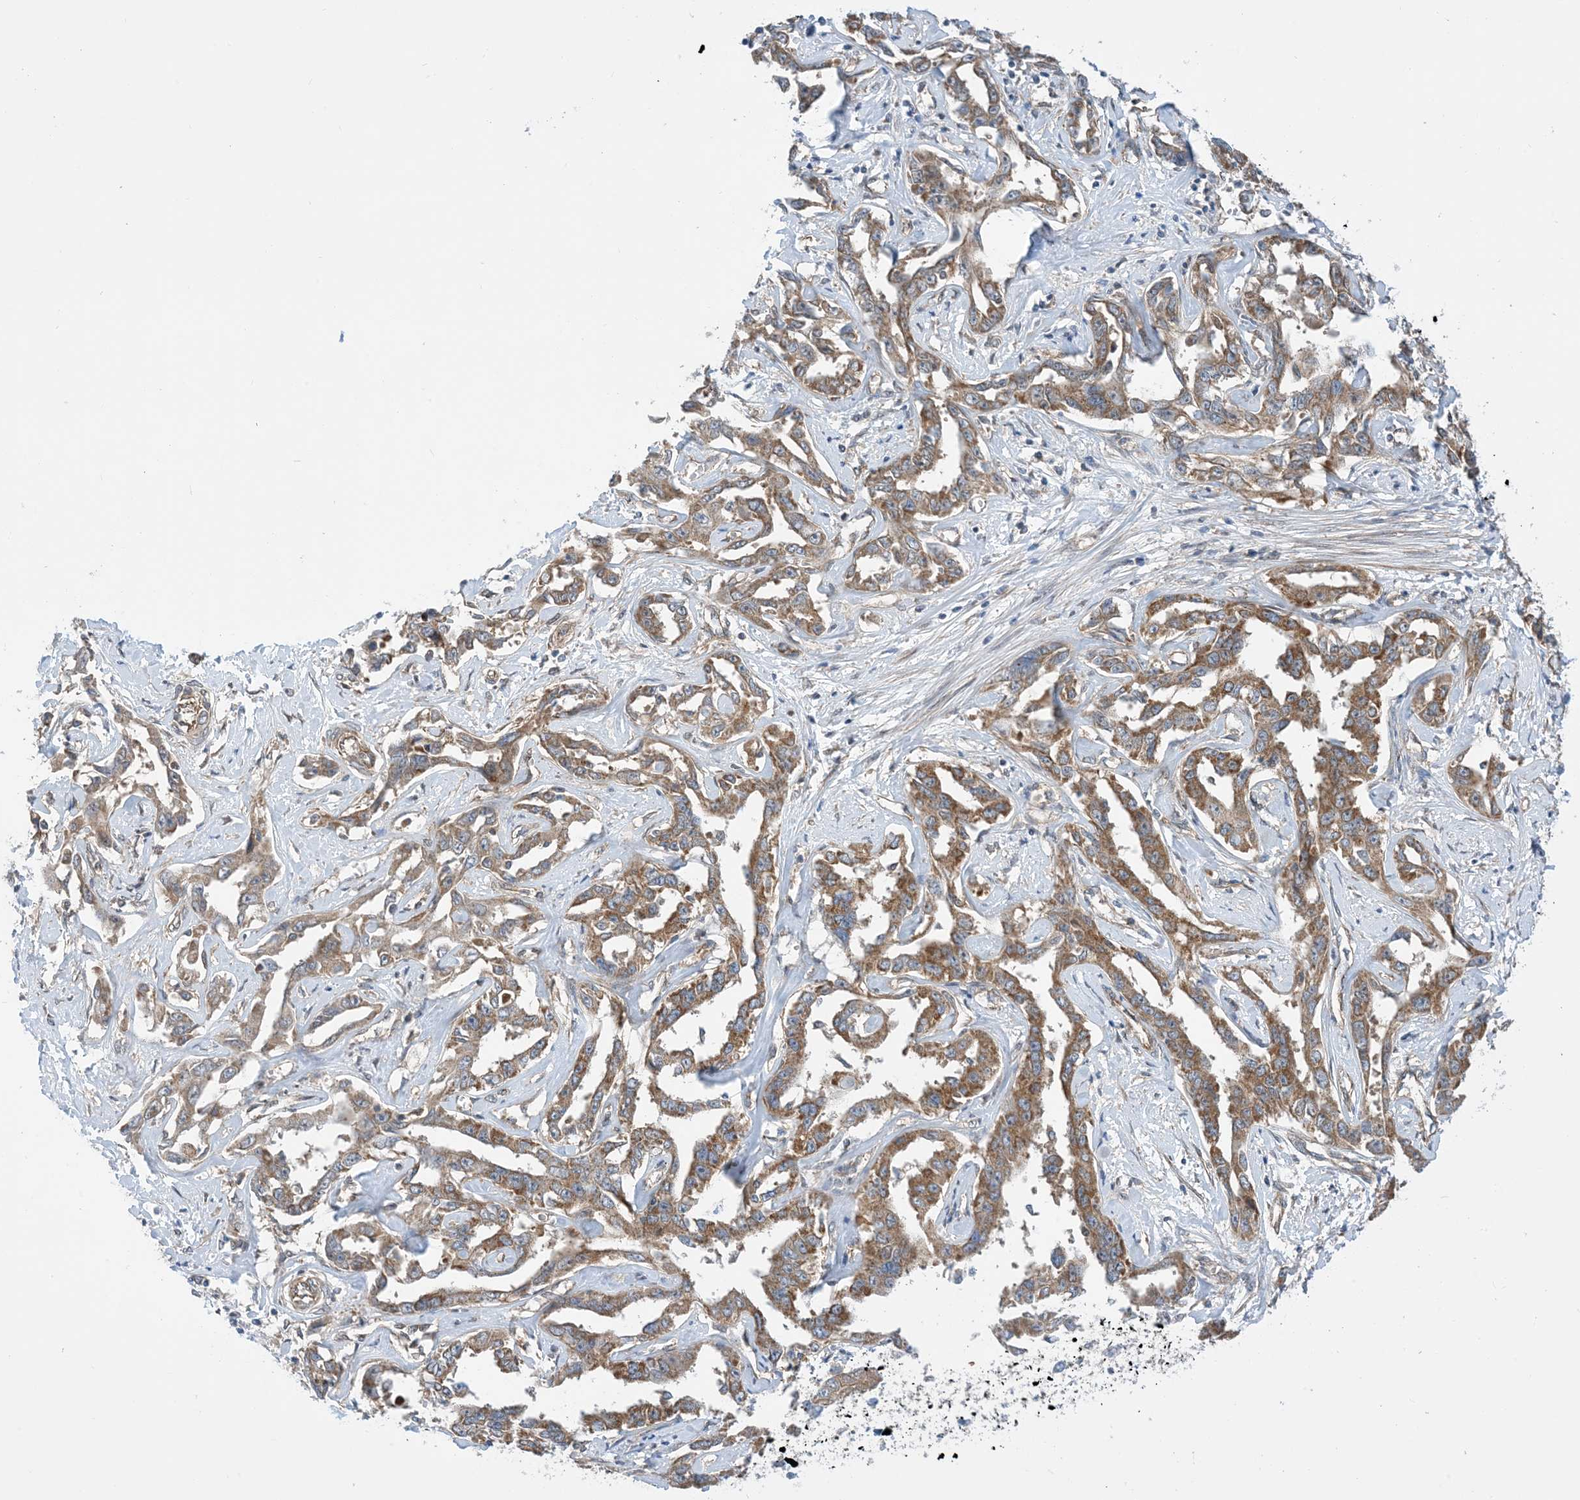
{"staining": {"intensity": "moderate", "quantity": ">75%", "location": "cytoplasmic/membranous"}, "tissue": "liver cancer", "cell_type": "Tumor cells", "image_type": "cancer", "snomed": [{"axis": "morphology", "description": "Cholangiocarcinoma"}, {"axis": "topography", "description": "Liver"}], "caption": "Liver cholangiocarcinoma stained for a protein (brown) shows moderate cytoplasmic/membranous positive positivity in approximately >75% of tumor cells.", "gene": "EHBP1", "patient": {"sex": "male", "age": 59}}